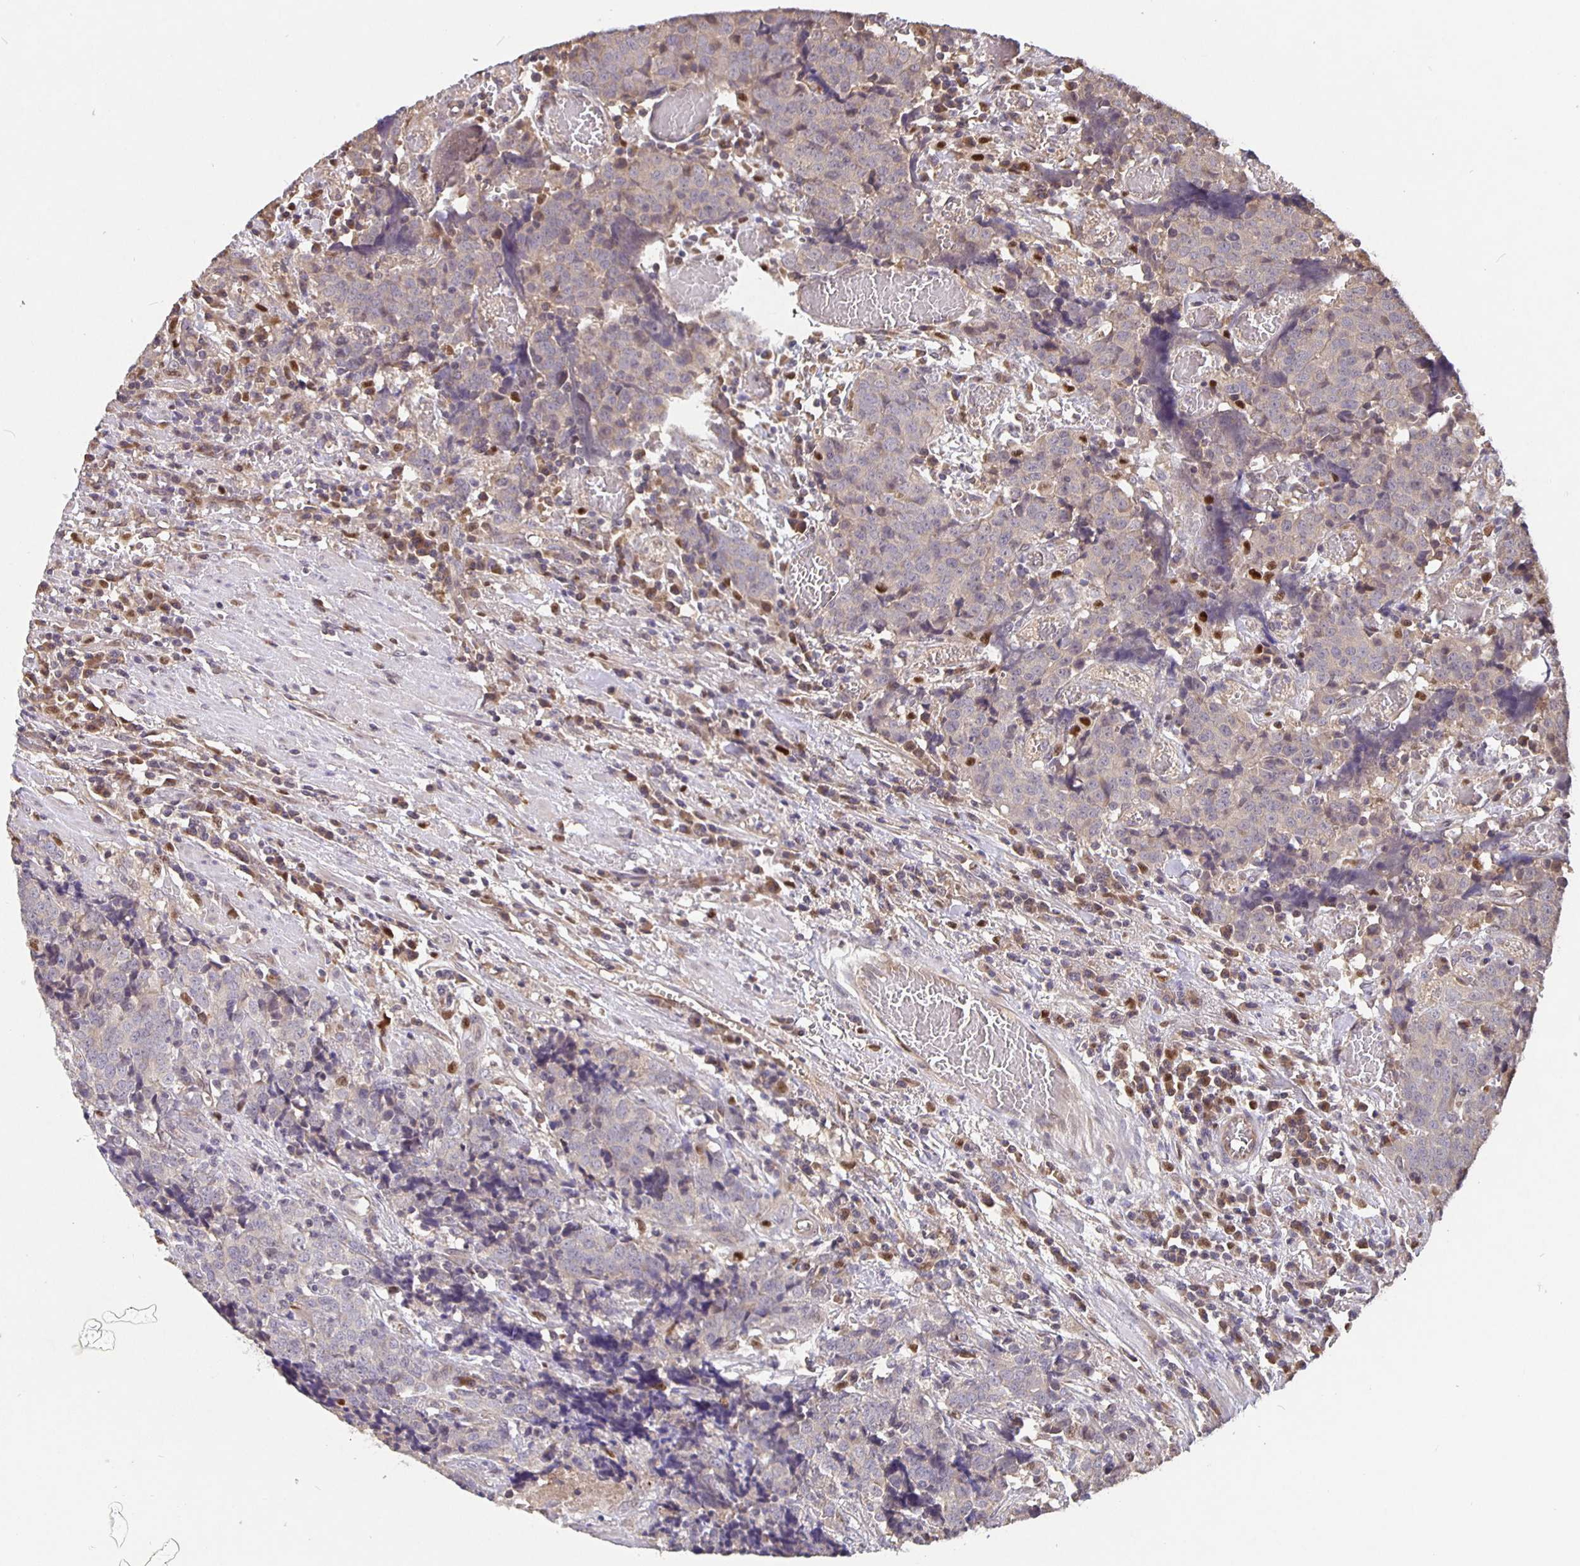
{"staining": {"intensity": "negative", "quantity": "none", "location": "none"}, "tissue": "prostate cancer", "cell_type": "Tumor cells", "image_type": "cancer", "snomed": [{"axis": "morphology", "description": "Adenocarcinoma, High grade"}, {"axis": "topography", "description": "Prostate and seminal vesicle, NOS"}], "caption": "This is an immunohistochemistry histopathology image of human prostate cancer. There is no expression in tumor cells.", "gene": "NOG", "patient": {"sex": "male", "age": 60}}